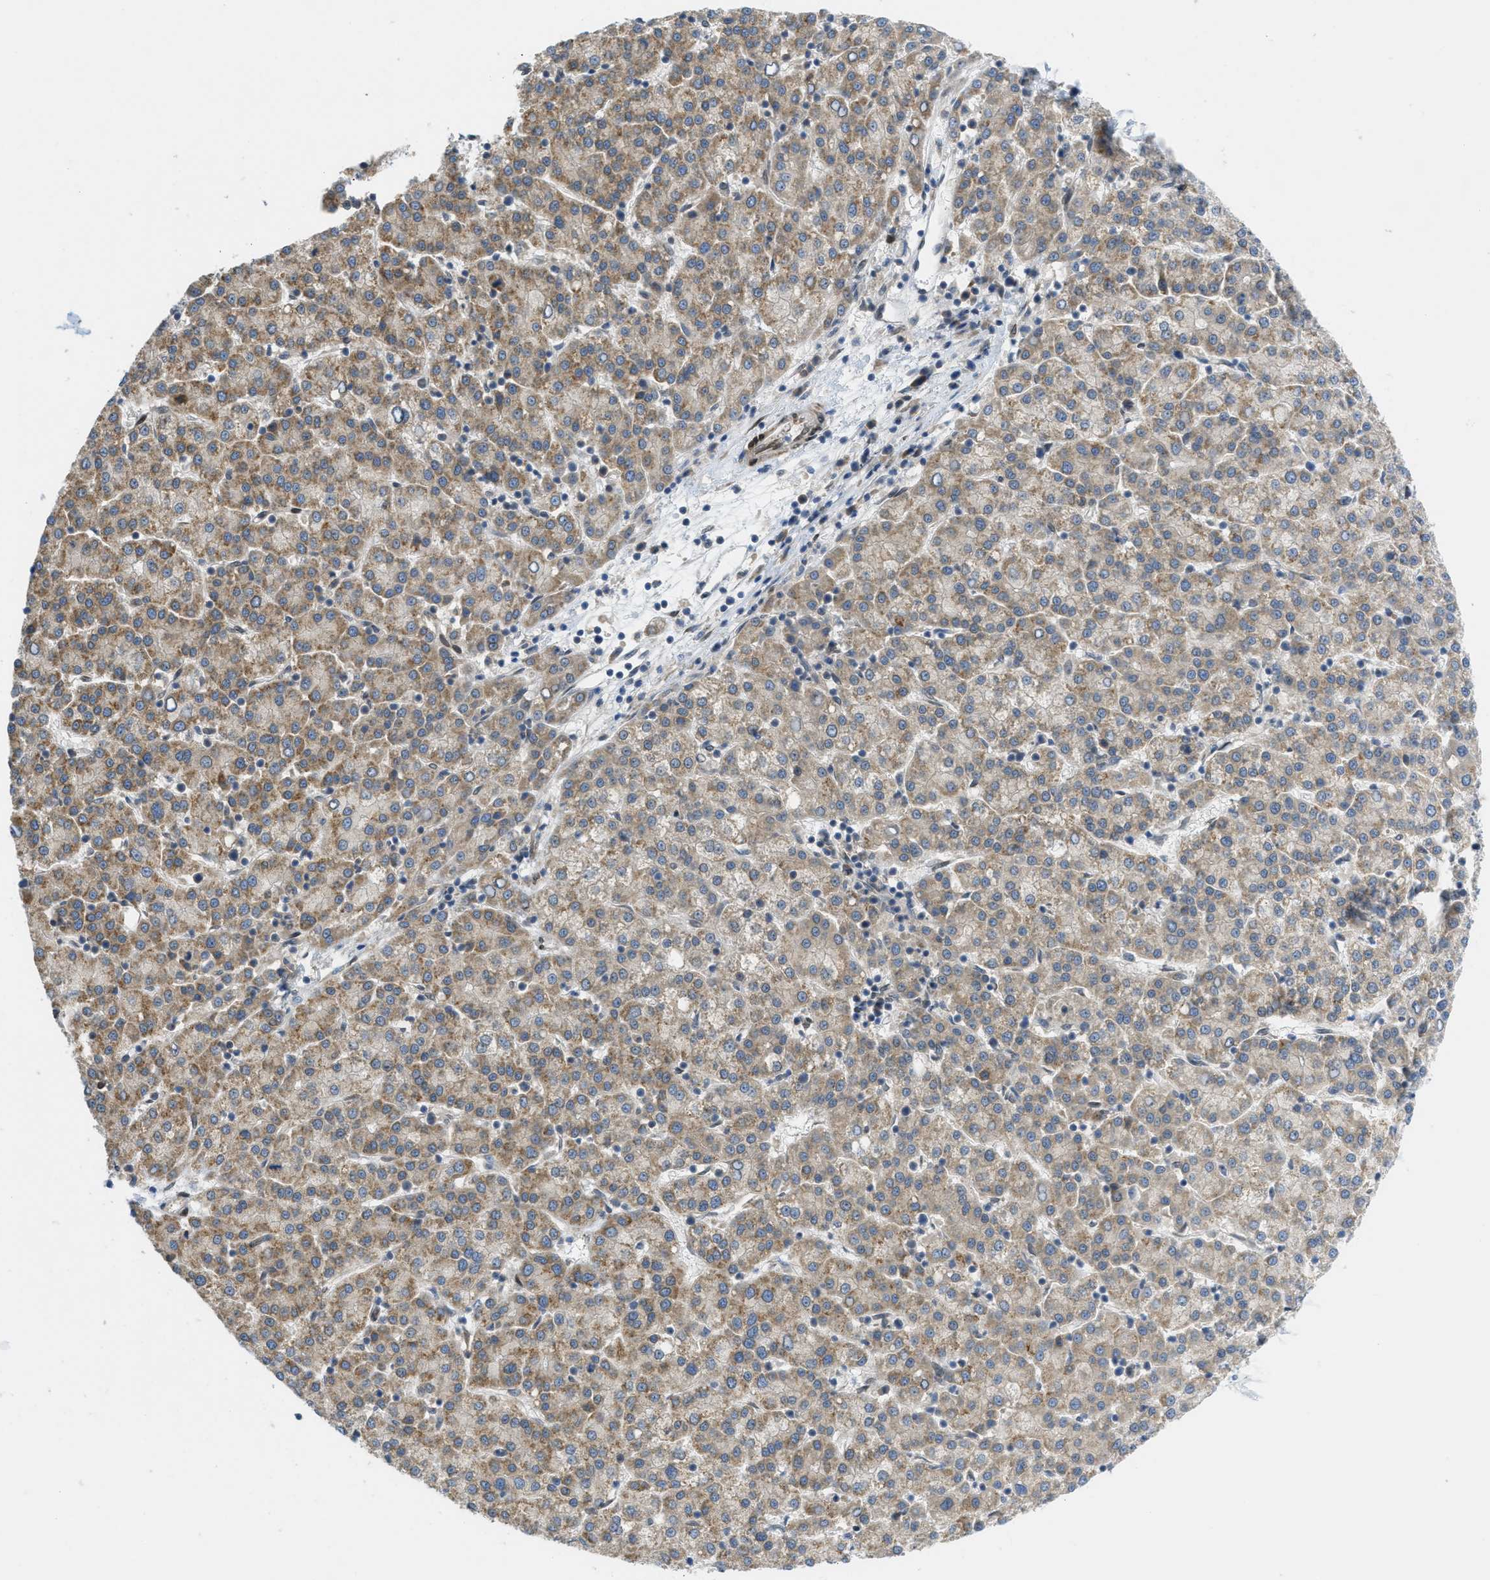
{"staining": {"intensity": "moderate", "quantity": "<25%", "location": "cytoplasmic/membranous"}, "tissue": "liver cancer", "cell_type": "Tumor cells", "image_type": "cancer", "snomed": [{"axis": "morphology", "description": "Carcinoma, Hepatocellular, NOS"}, {"axis": "topography", "description": "Liver"}], "caption": "This image exhibits IHC staining of liver hepatocellular carcinoma, with low moderate cytoplasmic/membranous positivity in approximately <25% of tumor cells.", "gene": "EIF2AK3", "patient": {"sex": "female", "age": 58}}